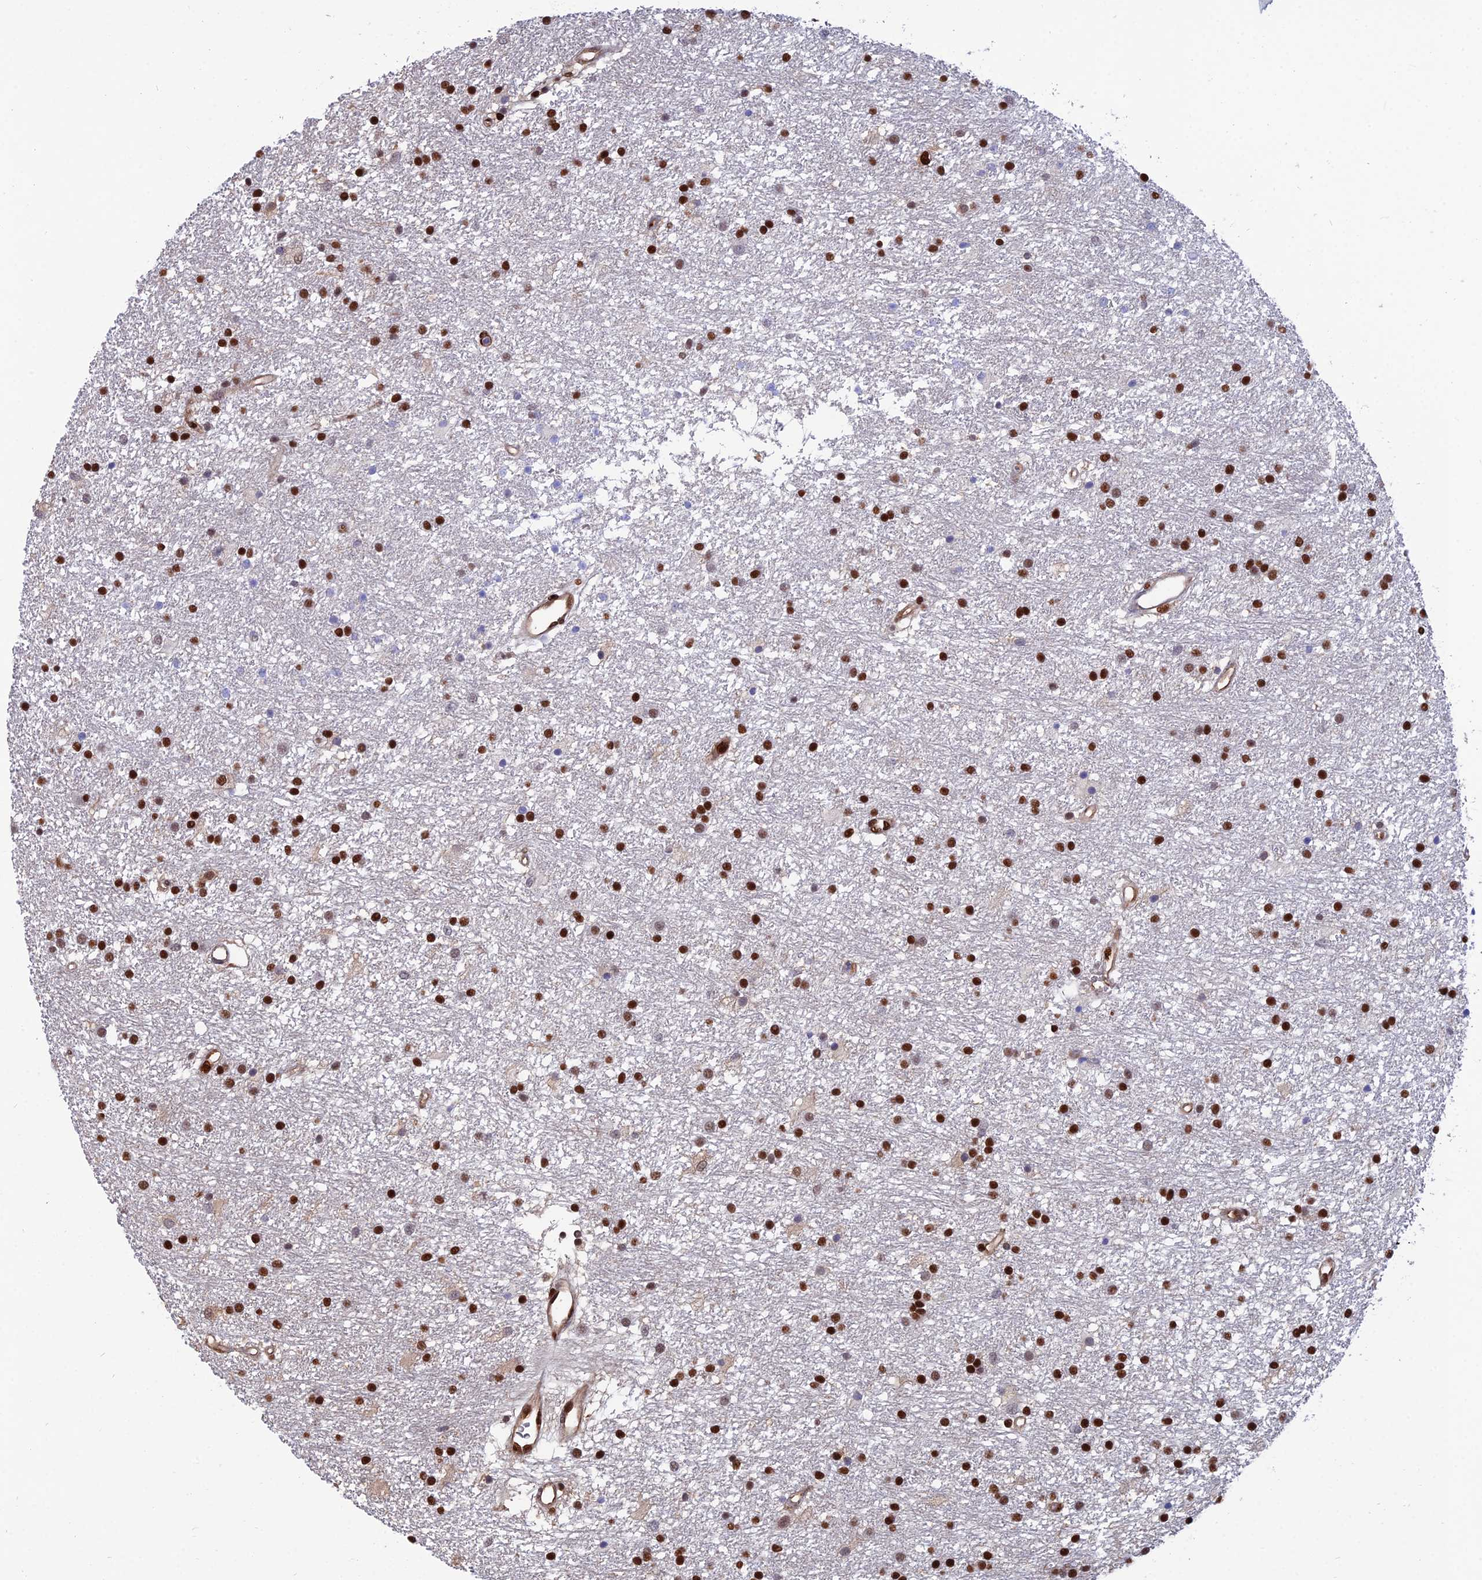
{"staining": {"intensity": "strong", "quantity": ">75%", "location": "nuclear"}, "tissue": "glioma", "cell_type": "Tumor cells", "image_type": "cancer", "snomed": [{"axis": "morphology", "description": "Glioma, malignant, High grade"}, {"axis": "topography", "description": "Brain"}], "caption": "Glioma stained with IHC displays strong nuclear staining in about >75% of tumor cells. Using DAB (brown) and hematoxylin (blue) stains, captured at high magnification using brightfield microscopy.", "gene": "DNPEP", "patient": {"sex": "male", "age": 77}}